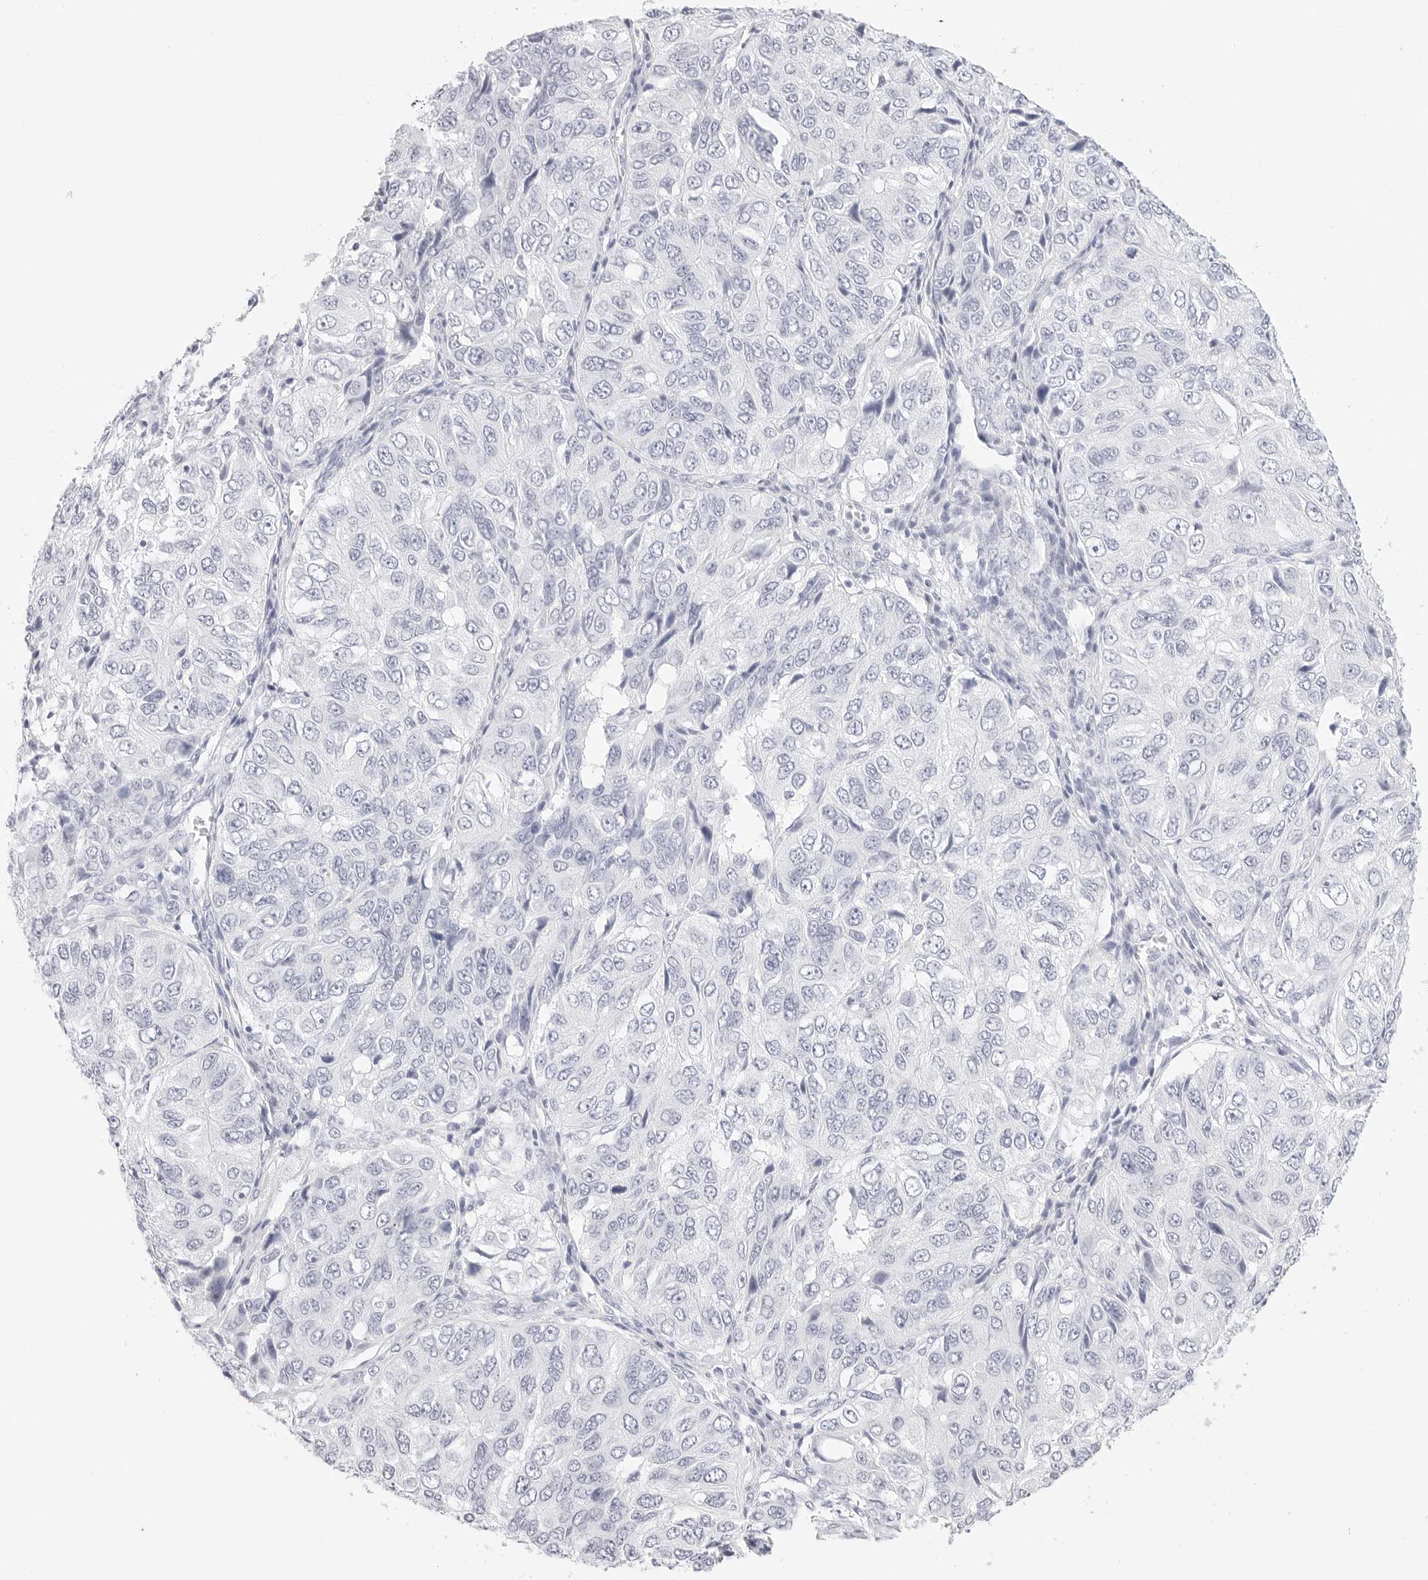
{"staining": {"intensity": "negative", "quantity": "none", "location": "none"}, "tissue": "ovarian cancer", "cell_type": "Tumor cells", "image_type": "cancer", "snomed": [{"axis": "morphology", "description": "Carcinoma, endometroid"}, {"axis": "topography", "description": "Ovary"}], "caption": "Immunohistochemistry histopathology image of human endometroid carcinoma (ovarian) stained for a protein (brown), which exhibits no staining in tumor cells.", "gene": "TFF2", "patient": {"sex": "female", "age": 51}}